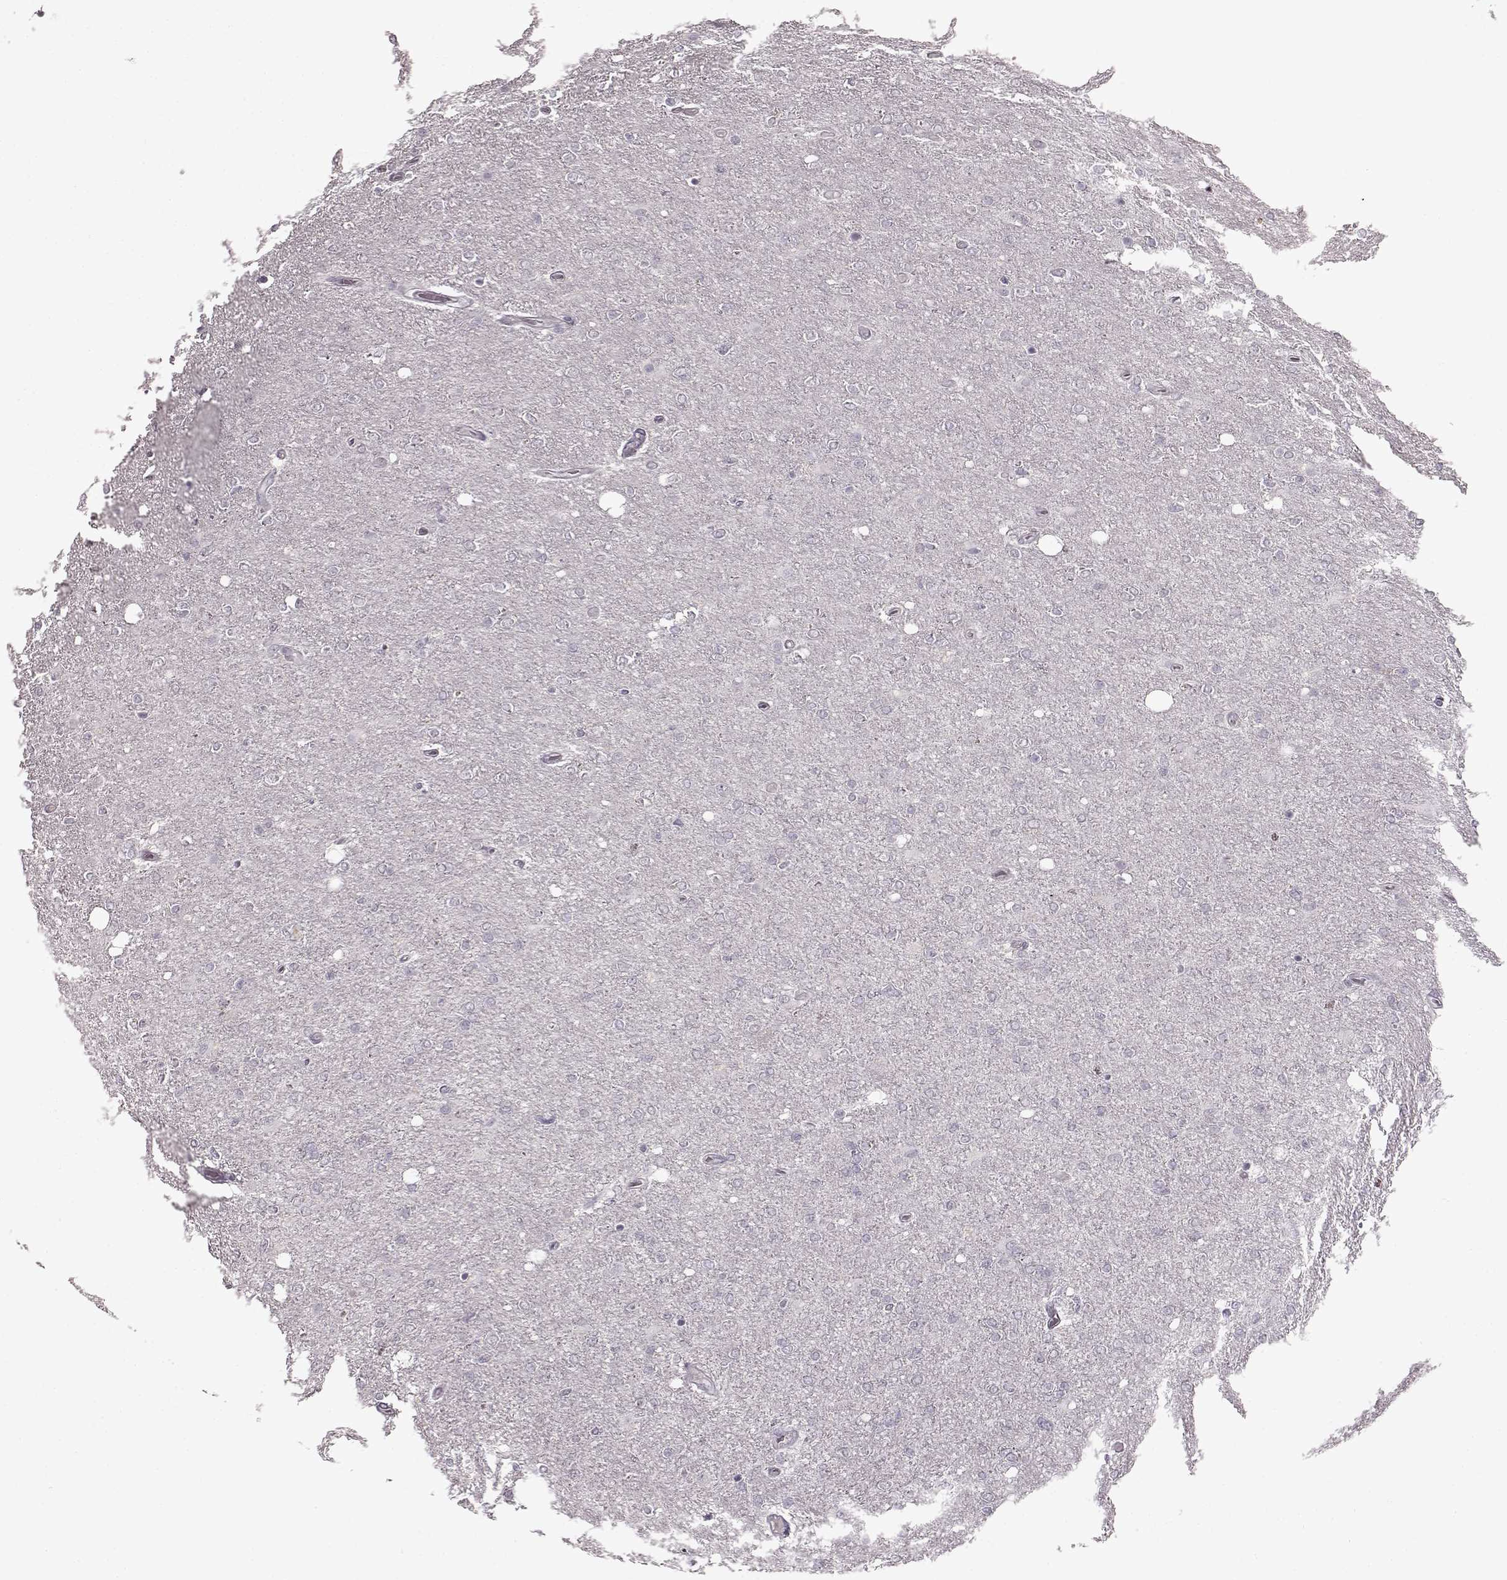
{"staining": {"intensity": "negative", "quantity": "none", "location": "none"}, "tissue": "glioma", "cell_type": "Tumor cells", "image_type": "cancer", "snomed": [{"axis": "morphology", "description": "Glioma, malignant, High grade"}, {"axis": "topography", "description": "Cerebral cortex"}], "caption": "An immunohistochemistry (IHC) photomicrograph of glioma is shown. There is no staining in tumor cells of glioma. (DAB (3,3'-diaminobenzidine) IHC visualized using brightfield microscopy, high magnification).", "gene": "LHB", "patient": {"sex": "male", "age": 70}}